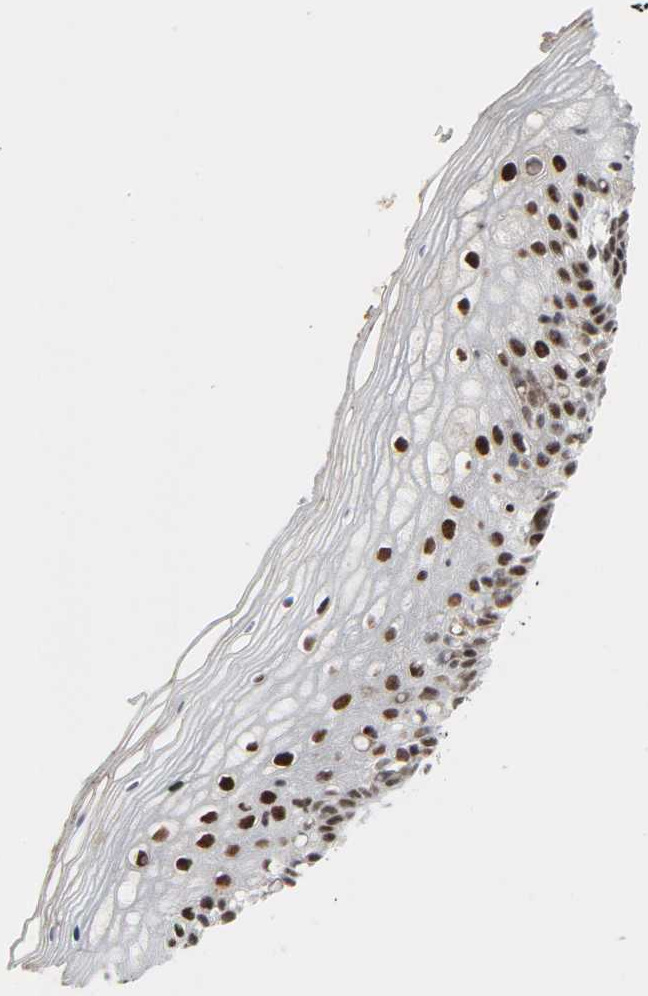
{"staining": {"intensity": "strong", "quantity": ">75%", "location": "nuclear"}, "tissue": "vagina", "cell_type": "Squamous epithelial cells", "image_type": "normal", "snomed": [{"axis": "morphology", "description": "Normal tissue, NOS"}, {"axis": "topography", "description": "Vagina"}], "caption": "A brown stain labels strong nuclear expression of a protein in squamous epithelial cells of unremarkable vagina. The staining is performed using DAB brown chromogen to label protein expression. The nuclei are counter-stained blue using hematoxylin.", "gene": "CDK7", "patient": {"sex": "female", "age": 46}}